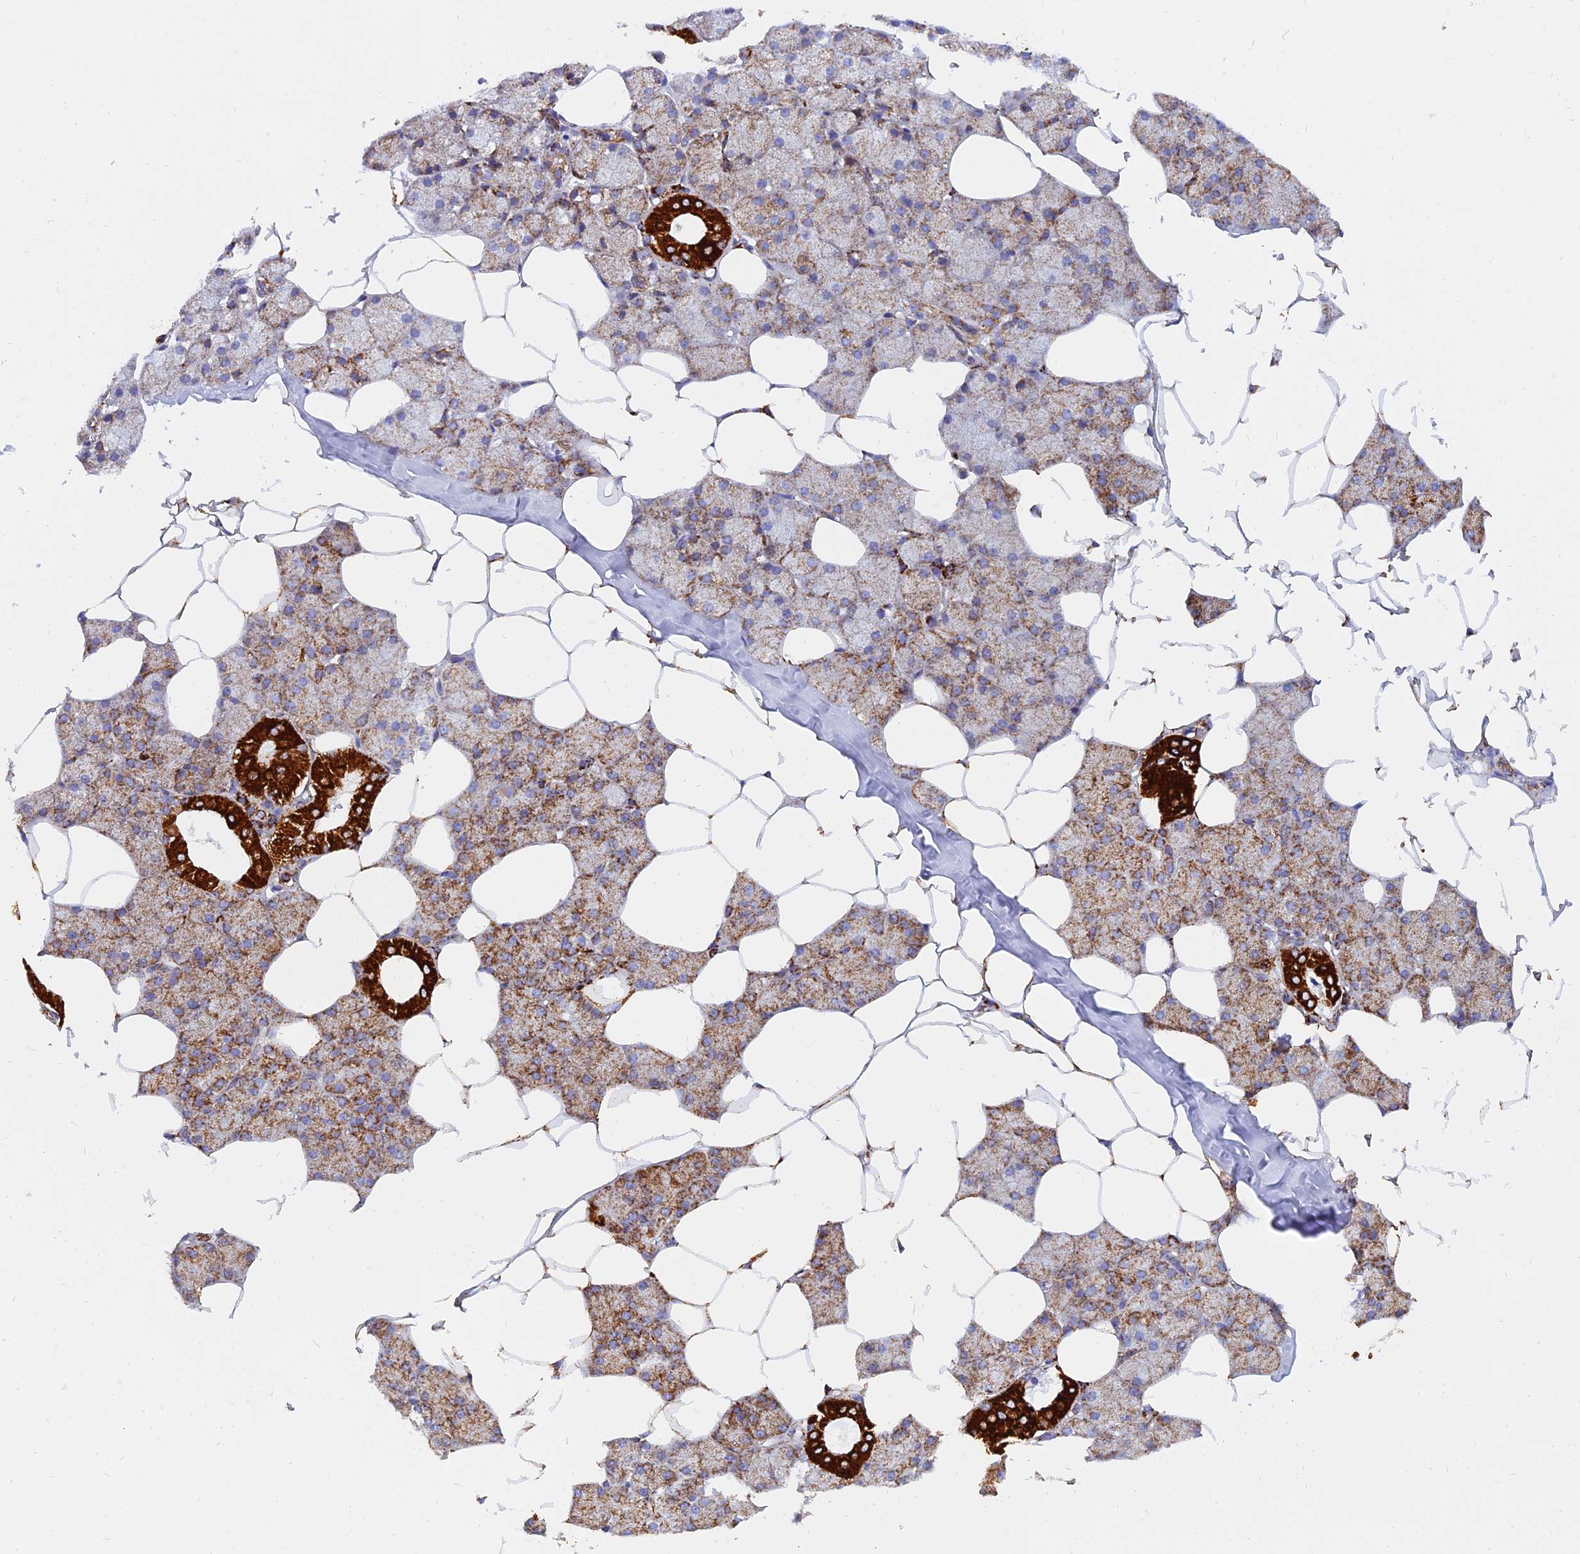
{"staining": {"intensity": "strong", "quantity": "25%-75%", "location": "cytoplasmic/membranous"}, "tissue": "salivary gland", "cell_type": "Glandular cells", "image_type": "normal", "snomed": [{"axis": "morphology", "description": "Normal tissue, NOS"}, {"axis": "topography", "description": "Salivary gland"}], "caption": "Immunohistochemical staining of normal human salivary gland demonstrates strong cytoplasmic/membranous protein staining in approximately 25%-75% of glandular cells.", "gene": "NDUFB6", "patient": {"sex": "male", "age": 62}}